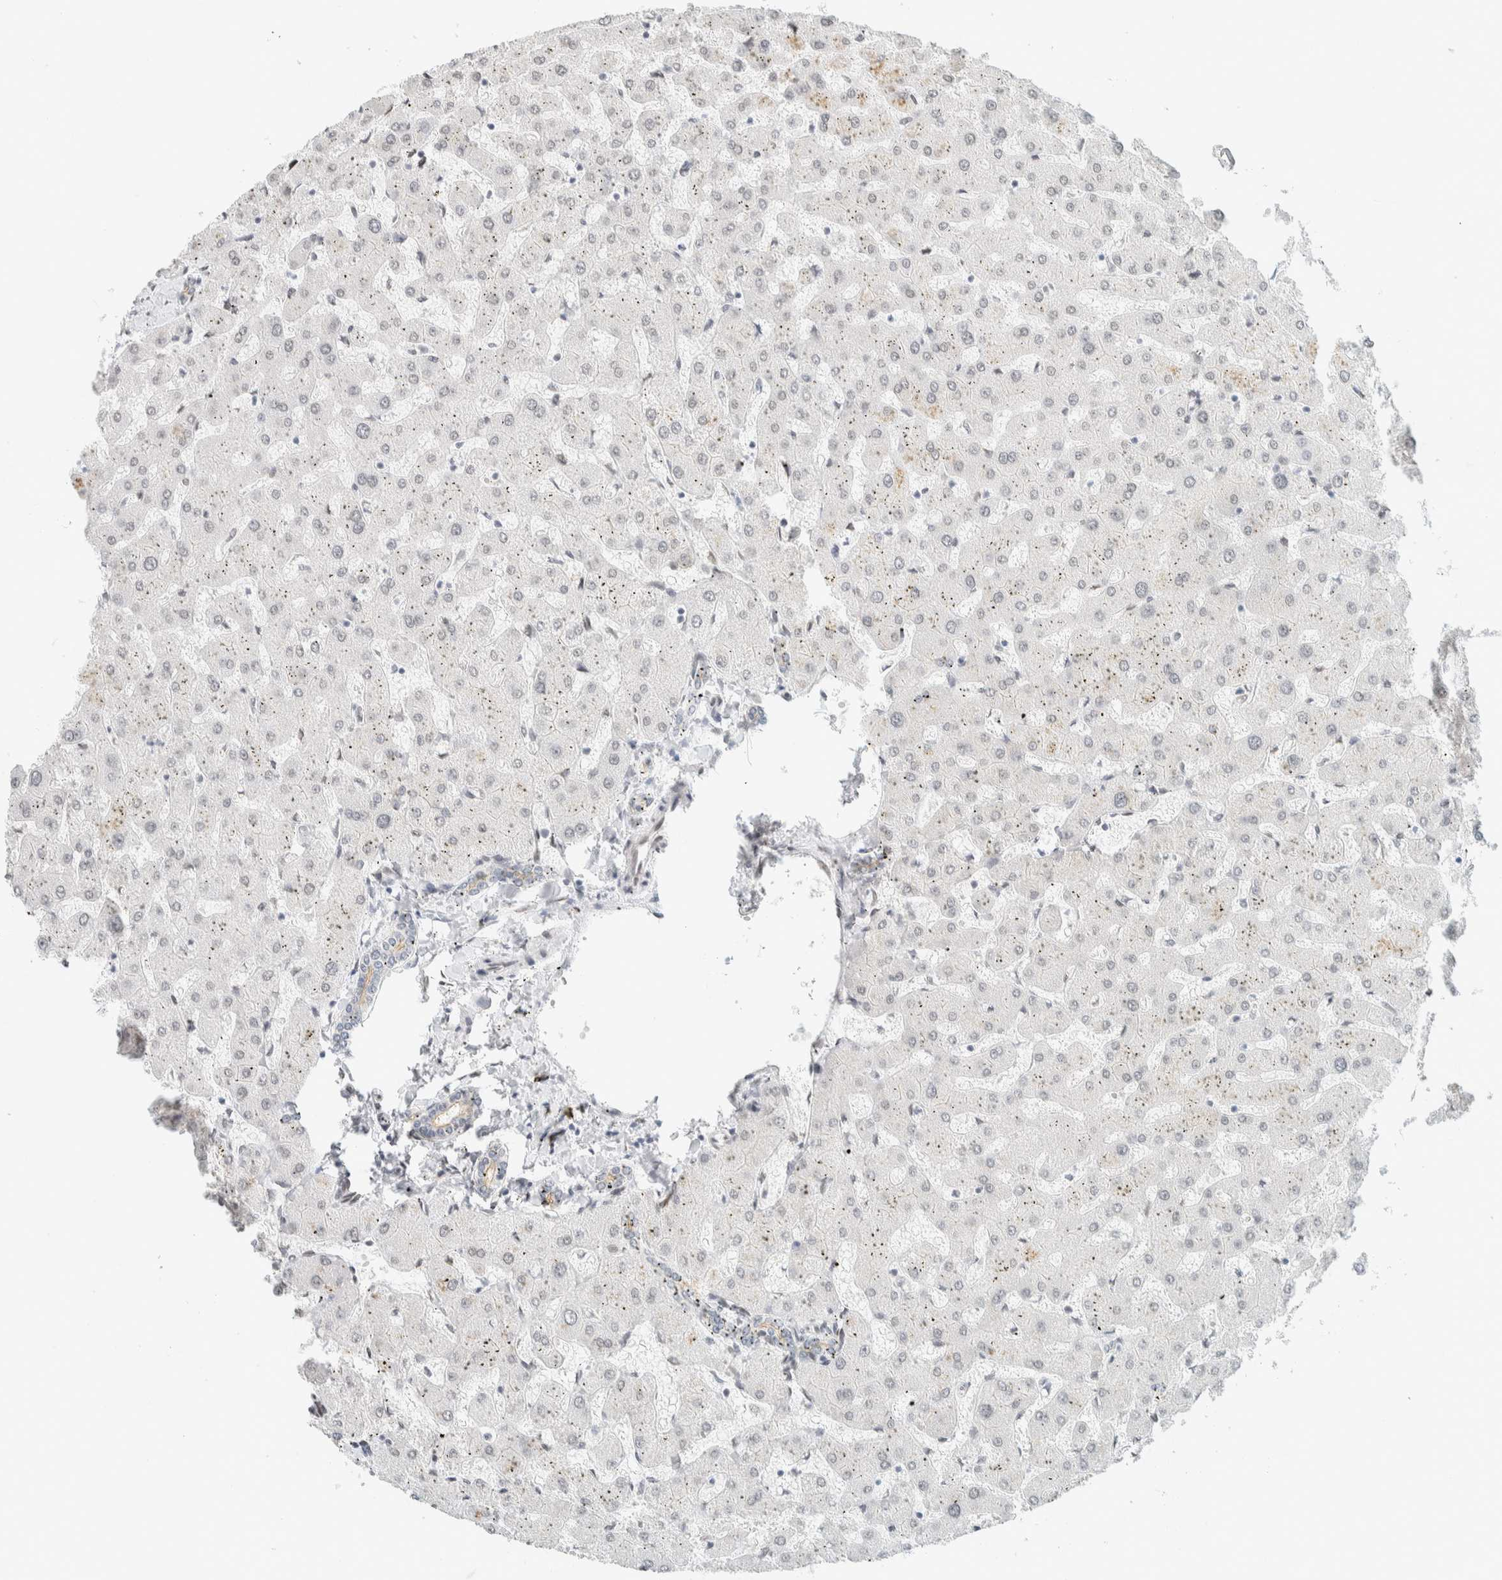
{"staining": {"intensity": "negative", "quantity": "none", "location": "none"}, "tissue": "liver", "cell_type": "Cholangiocytes", "image_type": "normal", "snomed": [{"axis": "morphology", "description": "Normal tissue, NOS"}, {"axis": "topography", "description": "Liver"}], "caption": "IHC of unremarkable human liver reveals no positivity in cholangiocytes.", "gene": "C1QTNF12", "patient": {"sex": "female", "age": 63}}